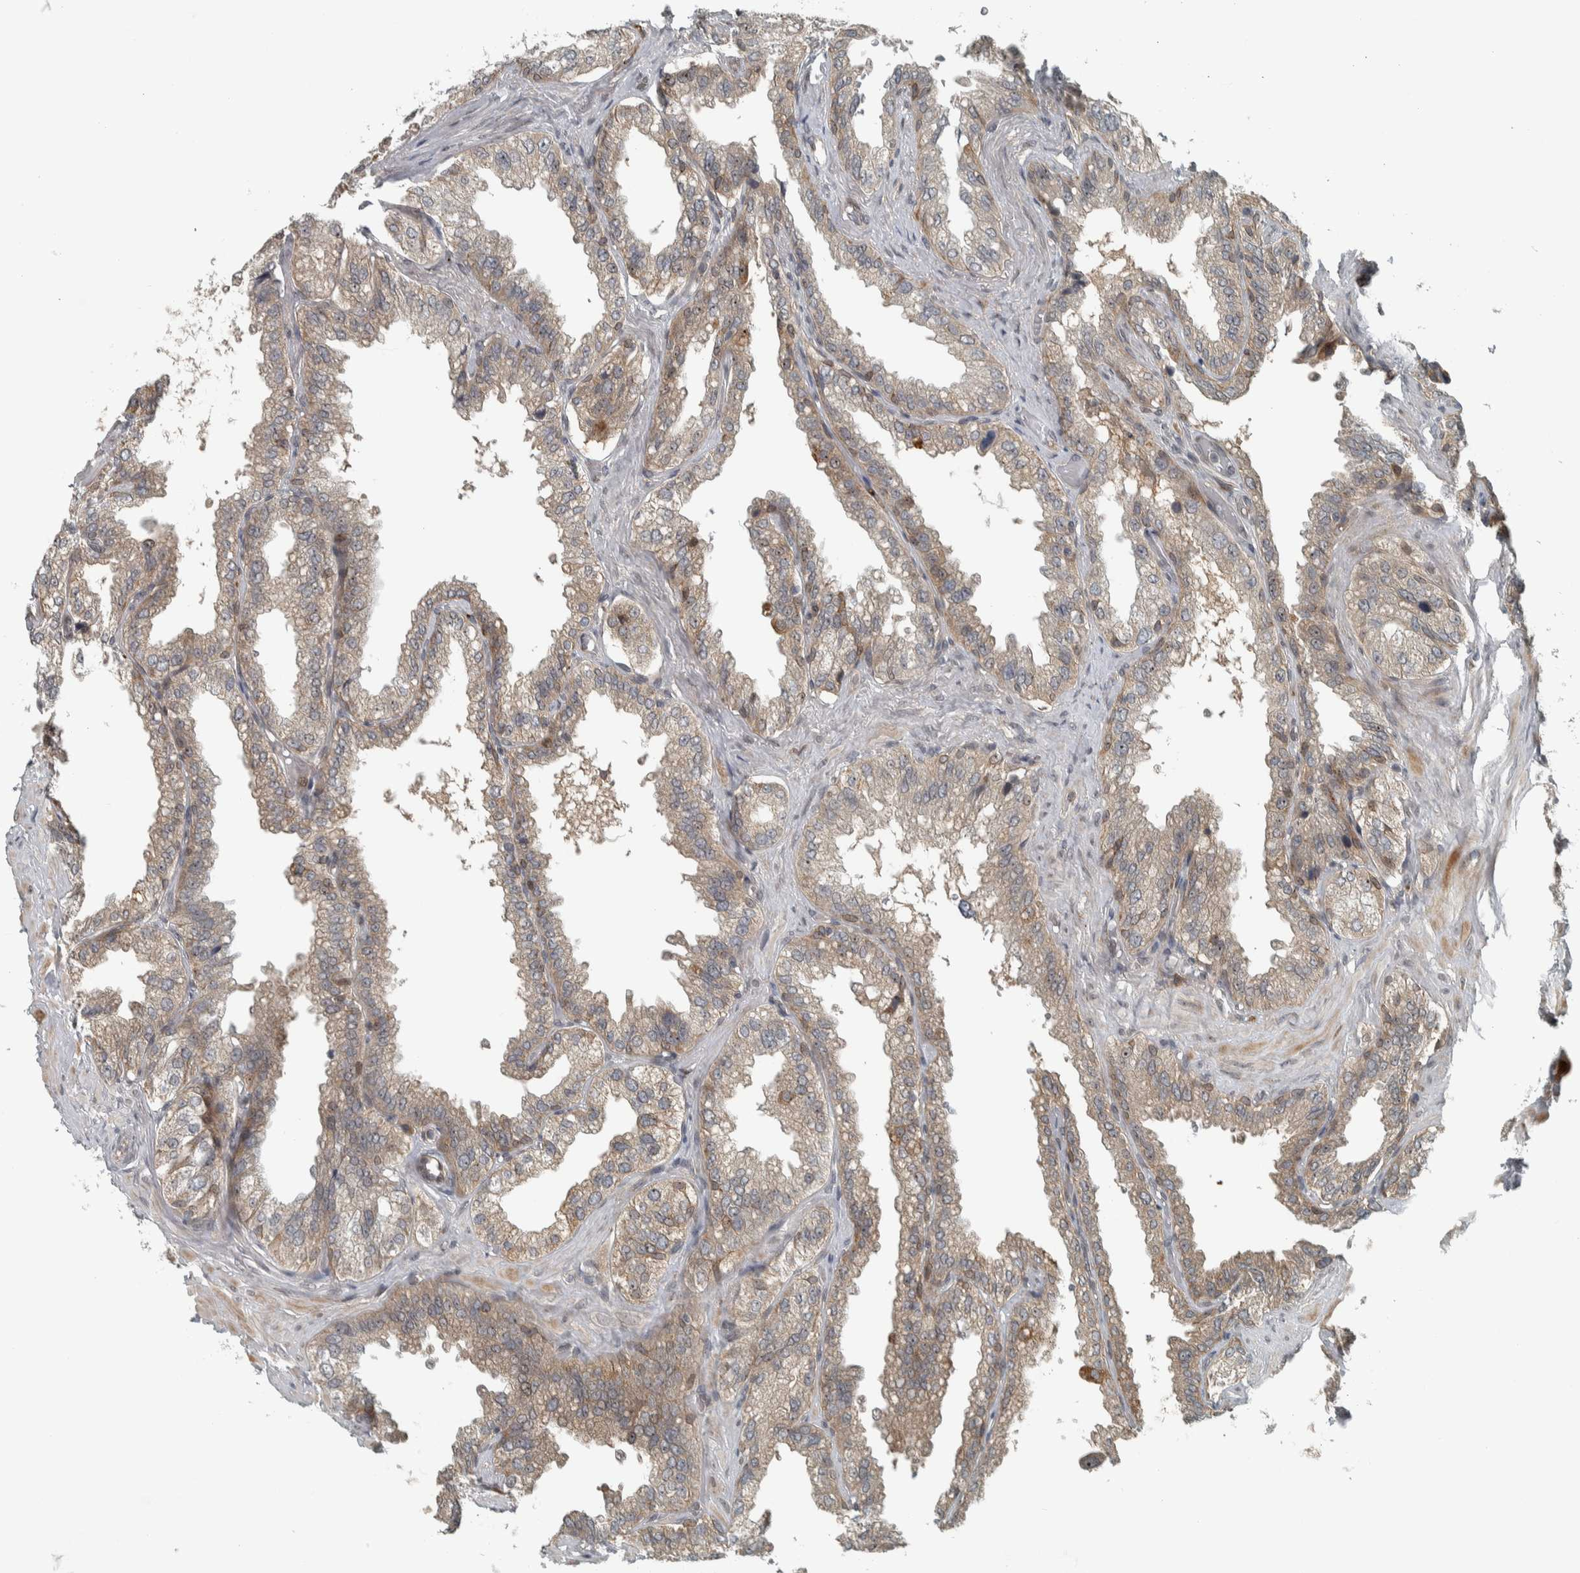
{"staining": {"intensity": "weak", "quantity": "25%-75%", "location": "cytoplasmic/membranous,nuclear"}, "tissue": "seminal vesicle", "cell_type": "Glandular cells", "image_type": "normal", "snomed": [{"axis": "morphology", "description": "Normal tissue, NOS"}, {"axis": "topography", "description": "Seminal veicle"}], "caption": "Immunohistochemical staining of unremarkable human seminal vesicle demonstrates weak cytoplasmic/membranous,nuclear protein expression in about 25%-75% of glandular cells.", "gene": "XPO5", "patient": {"sex": "male", "age": 68}}